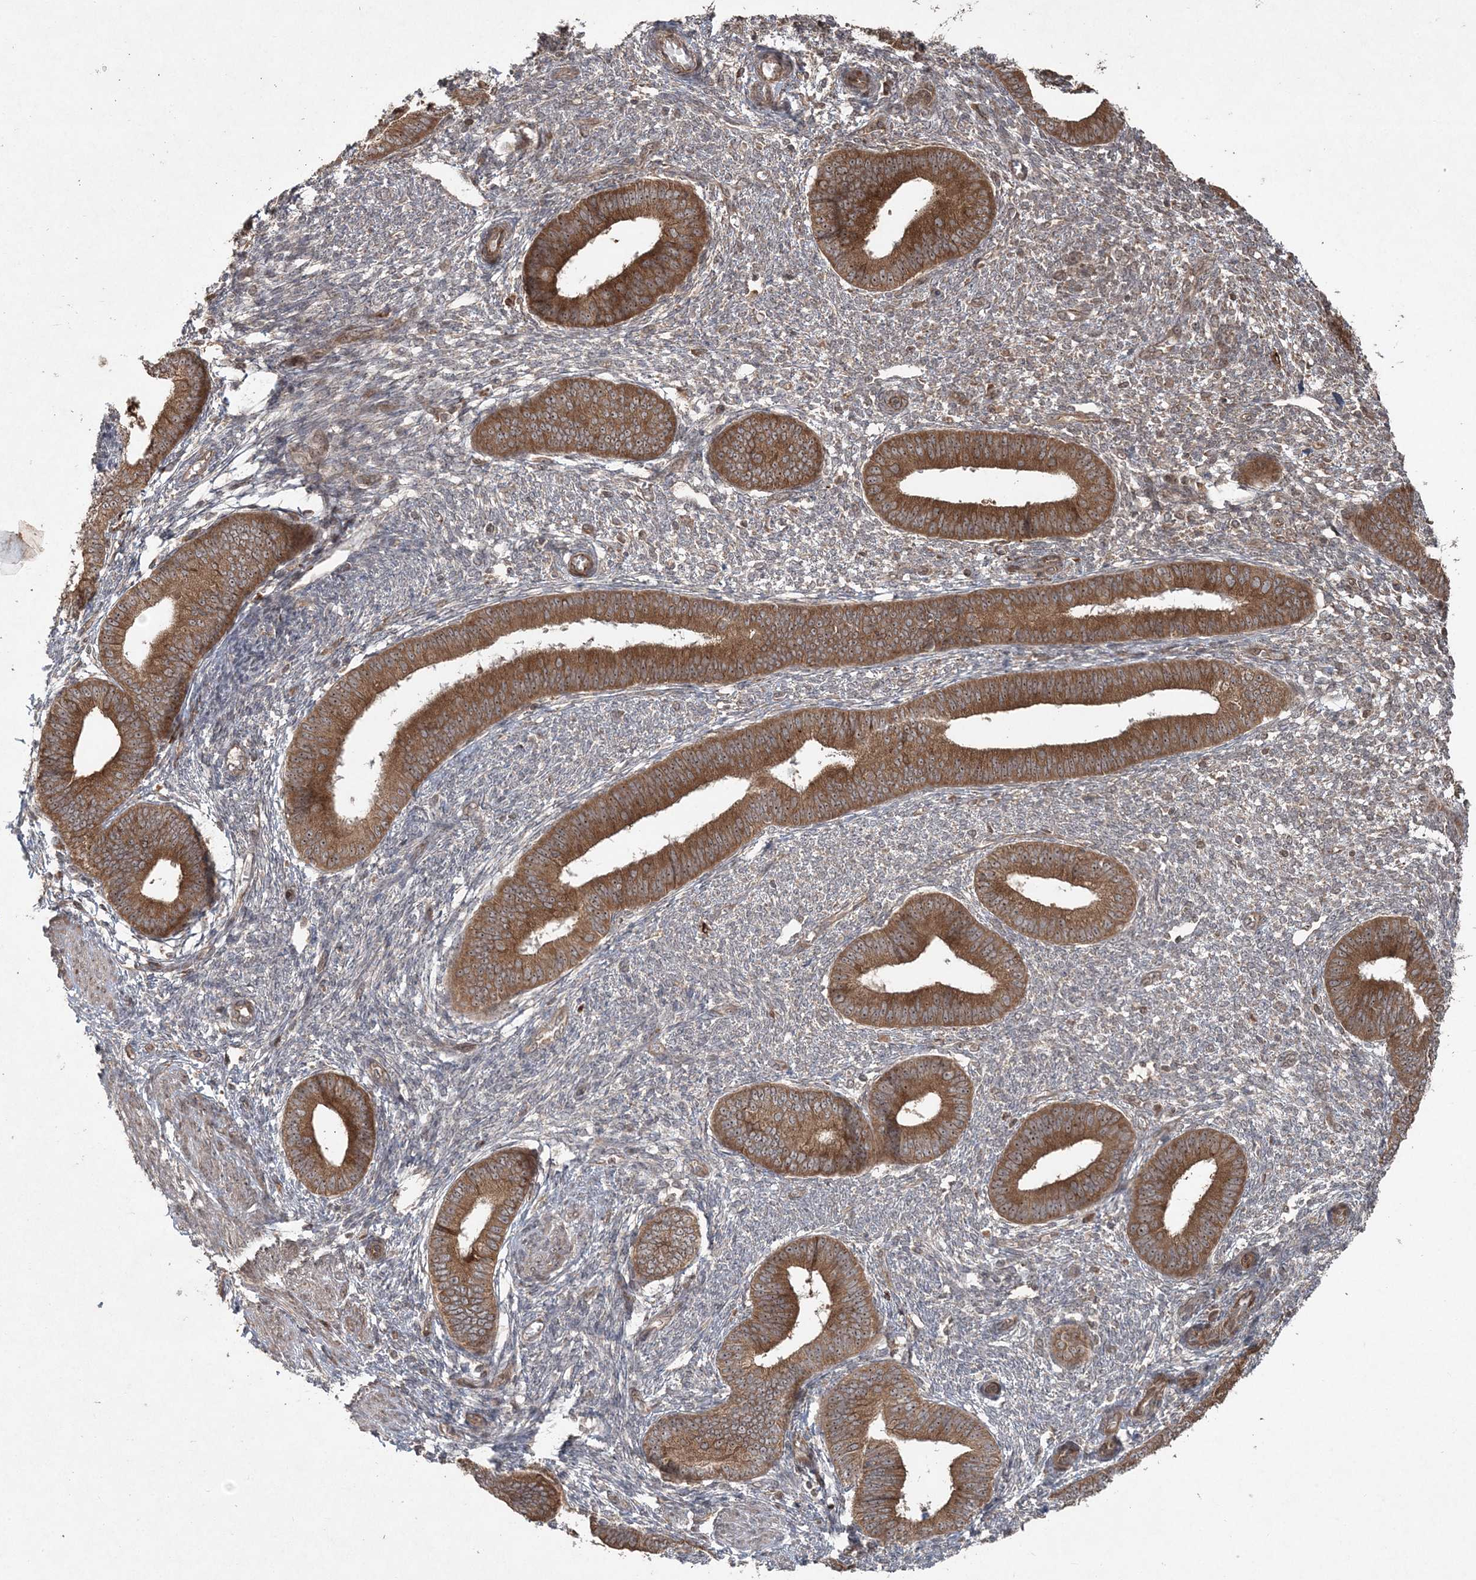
{"staining": {"intensity": "negative", "quantity": "none", "location": "none"}, "tissue": "endometrium", "cell_type": "Cells in endometrial stroma", "image_type": "normal", "snomed": [{"axis": "morphology", "description": "Normal tissue, NOS"}, {"axis": "topography", "description": "Endometrium"}], "caption": "DAB (3,3'-diaminobenzidine) immunohistochemical staining of unremarkable endometrium shows no significant positivity in cells in endometrial stroma.", "gene": "SERINC1", "patient": {"sex": "female", "age": 46}}